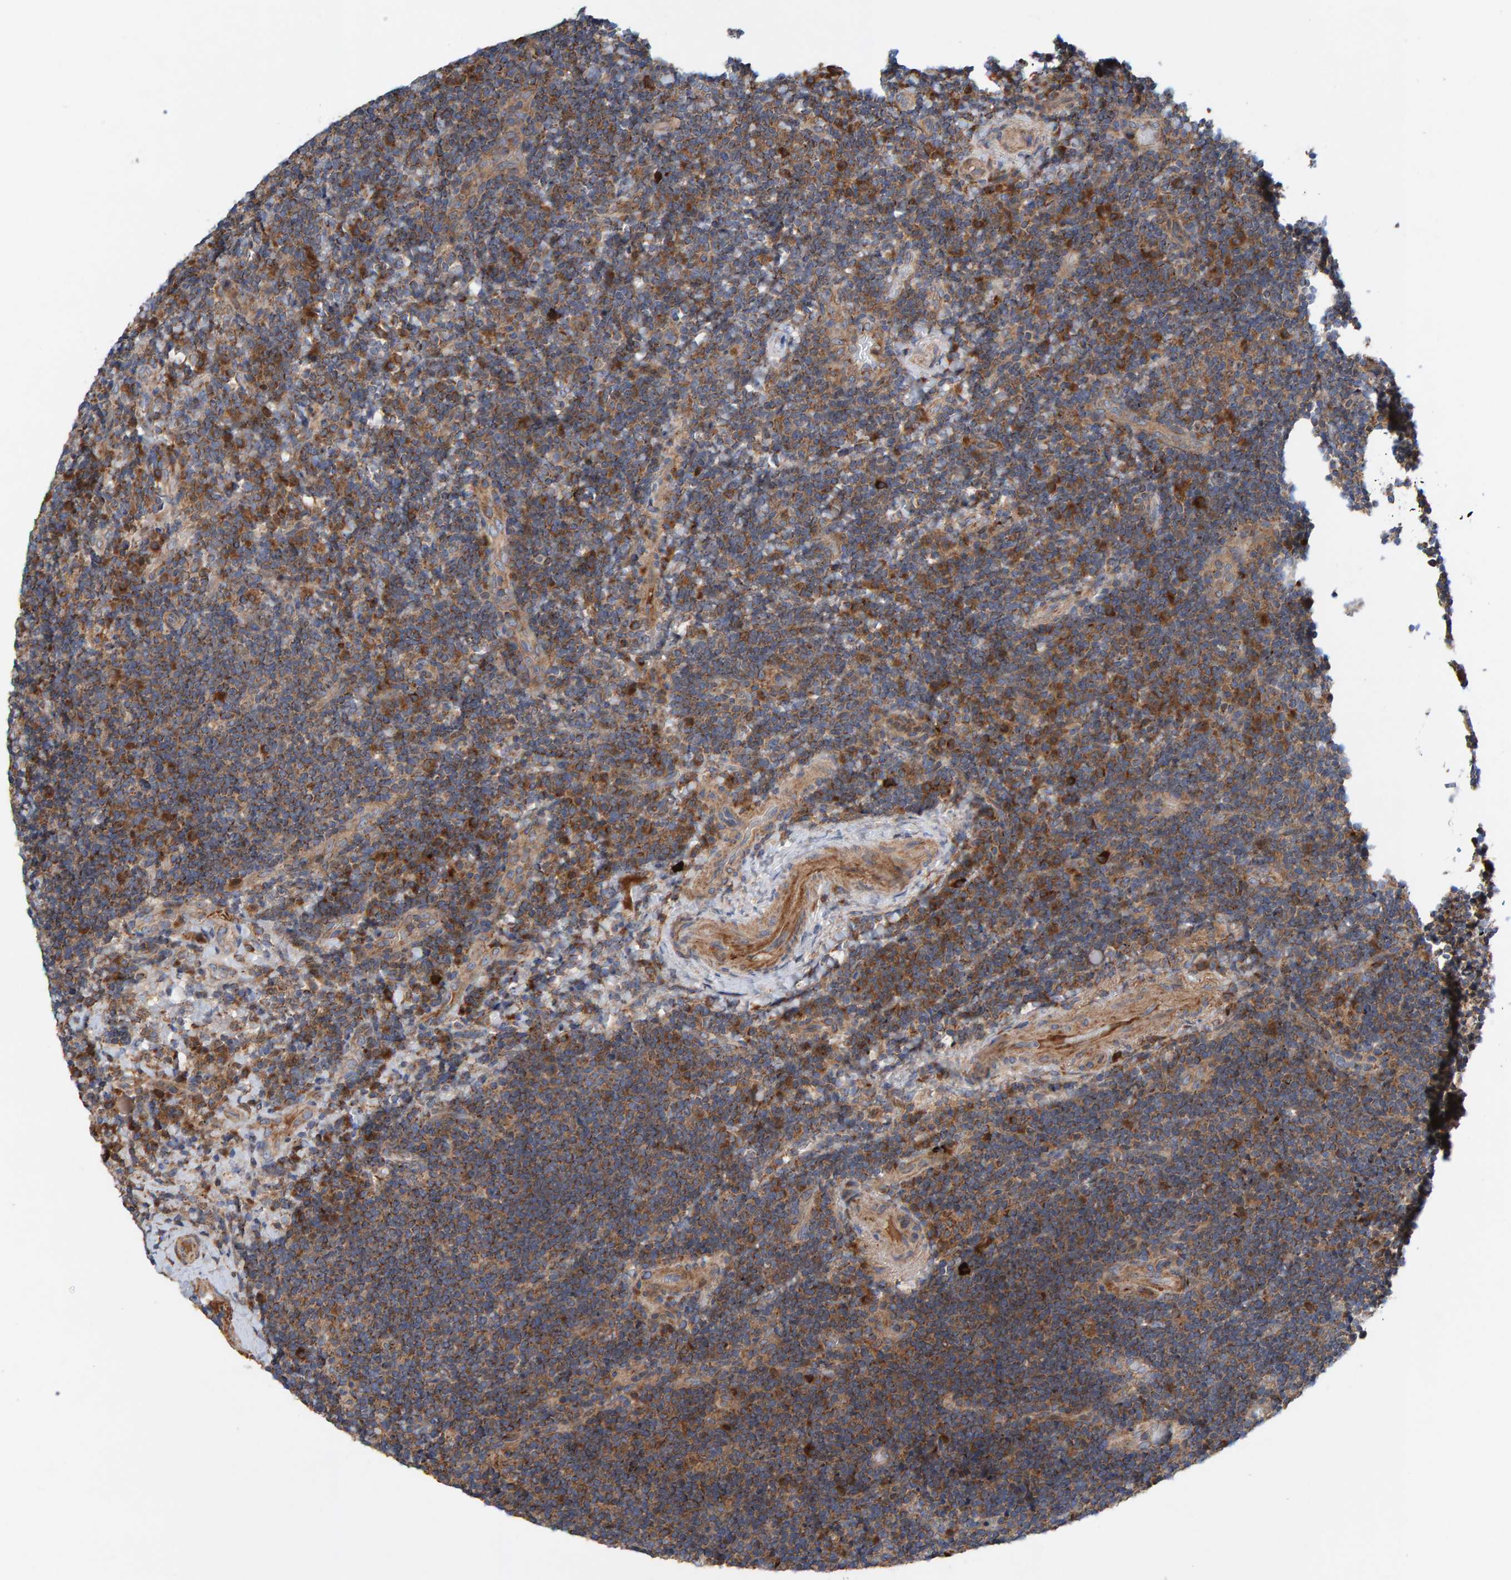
{"staining": {"intensity": "moderate", "quantity": "25%-75%", "location": "cytoplasmic/membranous"}, "tissue": "lymphoma", "cell_type": "Tumor cells", "image_type": "cancer", "snomed": [{"axis": "morphology", "description": "Malignant lymphoma, non-Hodgkin's type, High grade"}, {"axis": "topography", "description": "Tonsil"}], "caption": "DAB (3,3'-diaminobenzidine) immunohistochemical staining of human malignant lymphoma, non-Hodgkin's type (high-grade) displays moderate cytoplasmic/membranous protein staining in about 25%-75% of tumor cells.", "gene": "KIAA0753", "patient": {"sex": "female", "age": 36}}